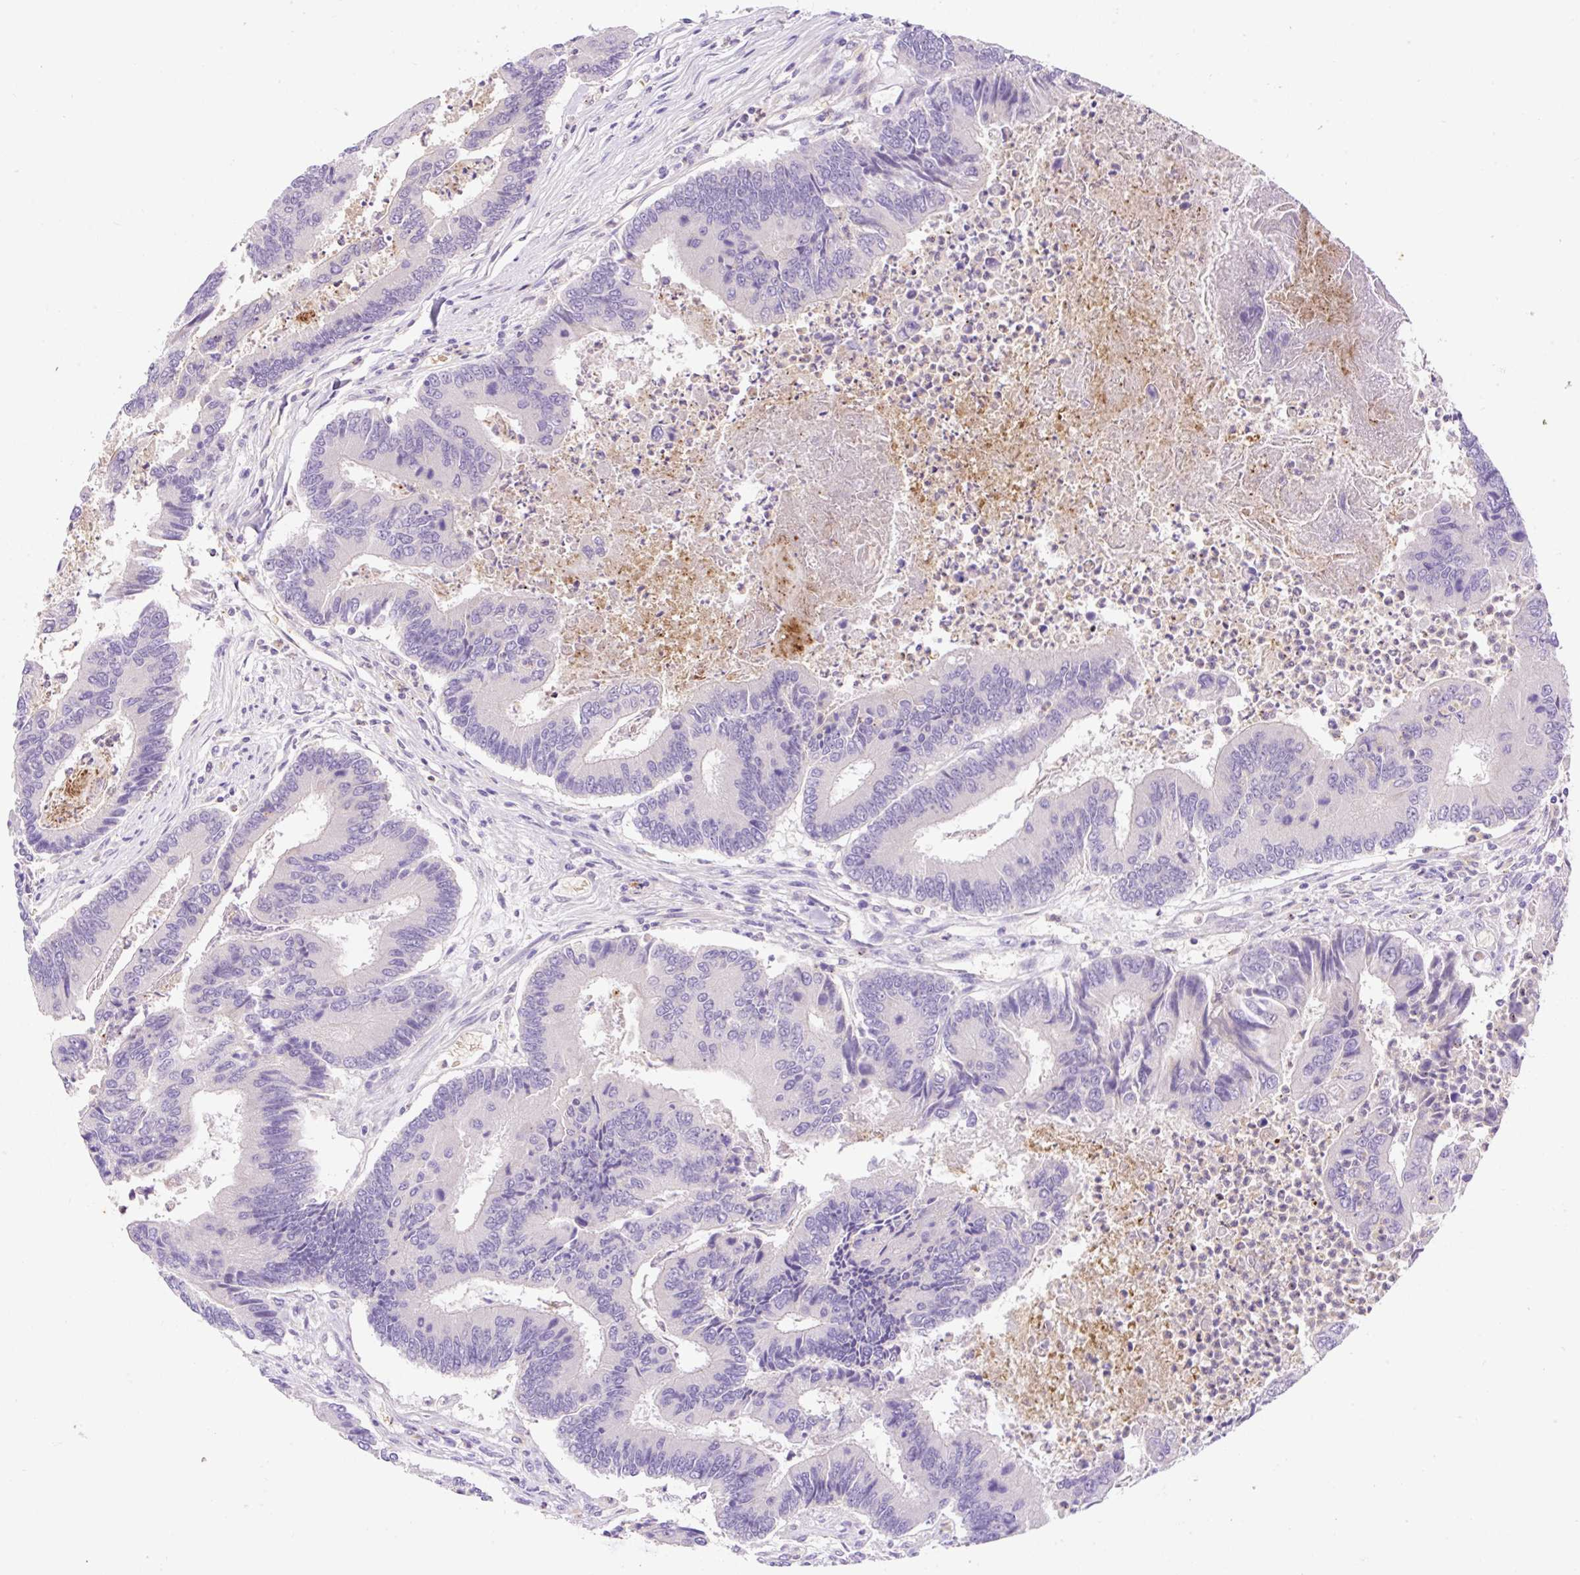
{"staining": {"intensity": "negative", "quantity": "none", "location": "none"}, "tissue": "colorectal cancer", "cell_type": "Tumor cells", "image_type": "cancer", "snomed": [{"axis": "morphology", "description": "Adenocarcinoma, NOS"}, {"axis": "topography", "description": "Colon"}], "caption": "A high-resolution micrograph shows IHC staining of colorectal cancer, which shows no significant positivity in tumor cells.", "gene": "LHFPL5", "patient": {"sex": "female", "age": 67}}